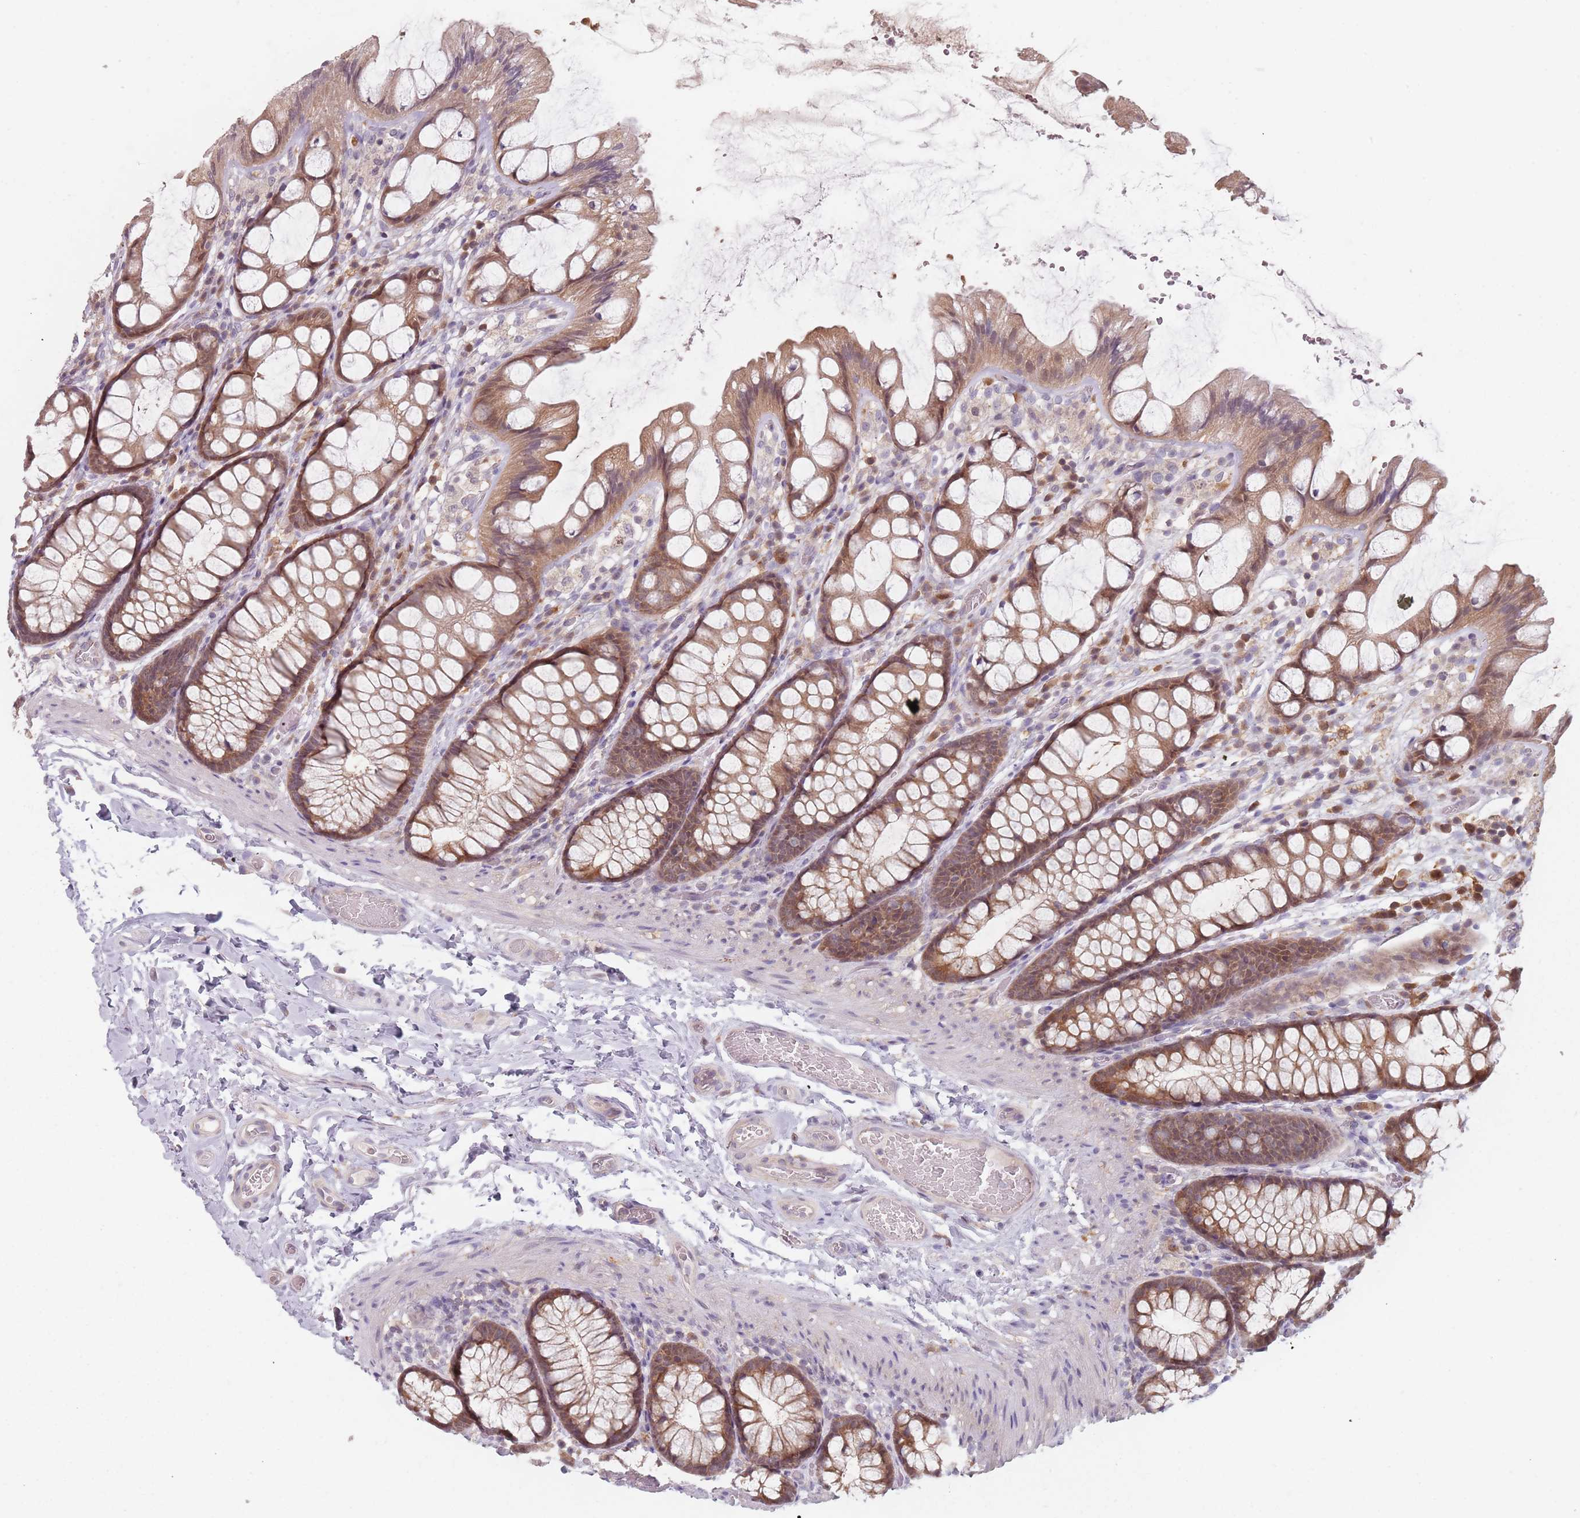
{"staining": {"intensity": "negative", "quantity": "none", "location": "none"}, "tissue": "colon", "cell_type": "Endothelial cells", "image_type": "normal", "snomed": [{"axis": "morphology", "description": "Normal tissue, NOS"}, {"axis": "topography", "description": "Colon"}], "caption": "This is a image of immunohistochemistry staining of unremarkable colon, which shows no expression in endothelial cells. (Brightfield microscopy of DAB immunohistochemistry (IHC) at high magnification).", "gene": "NAXE", "patient": {"sex": "male", "age": 47}}